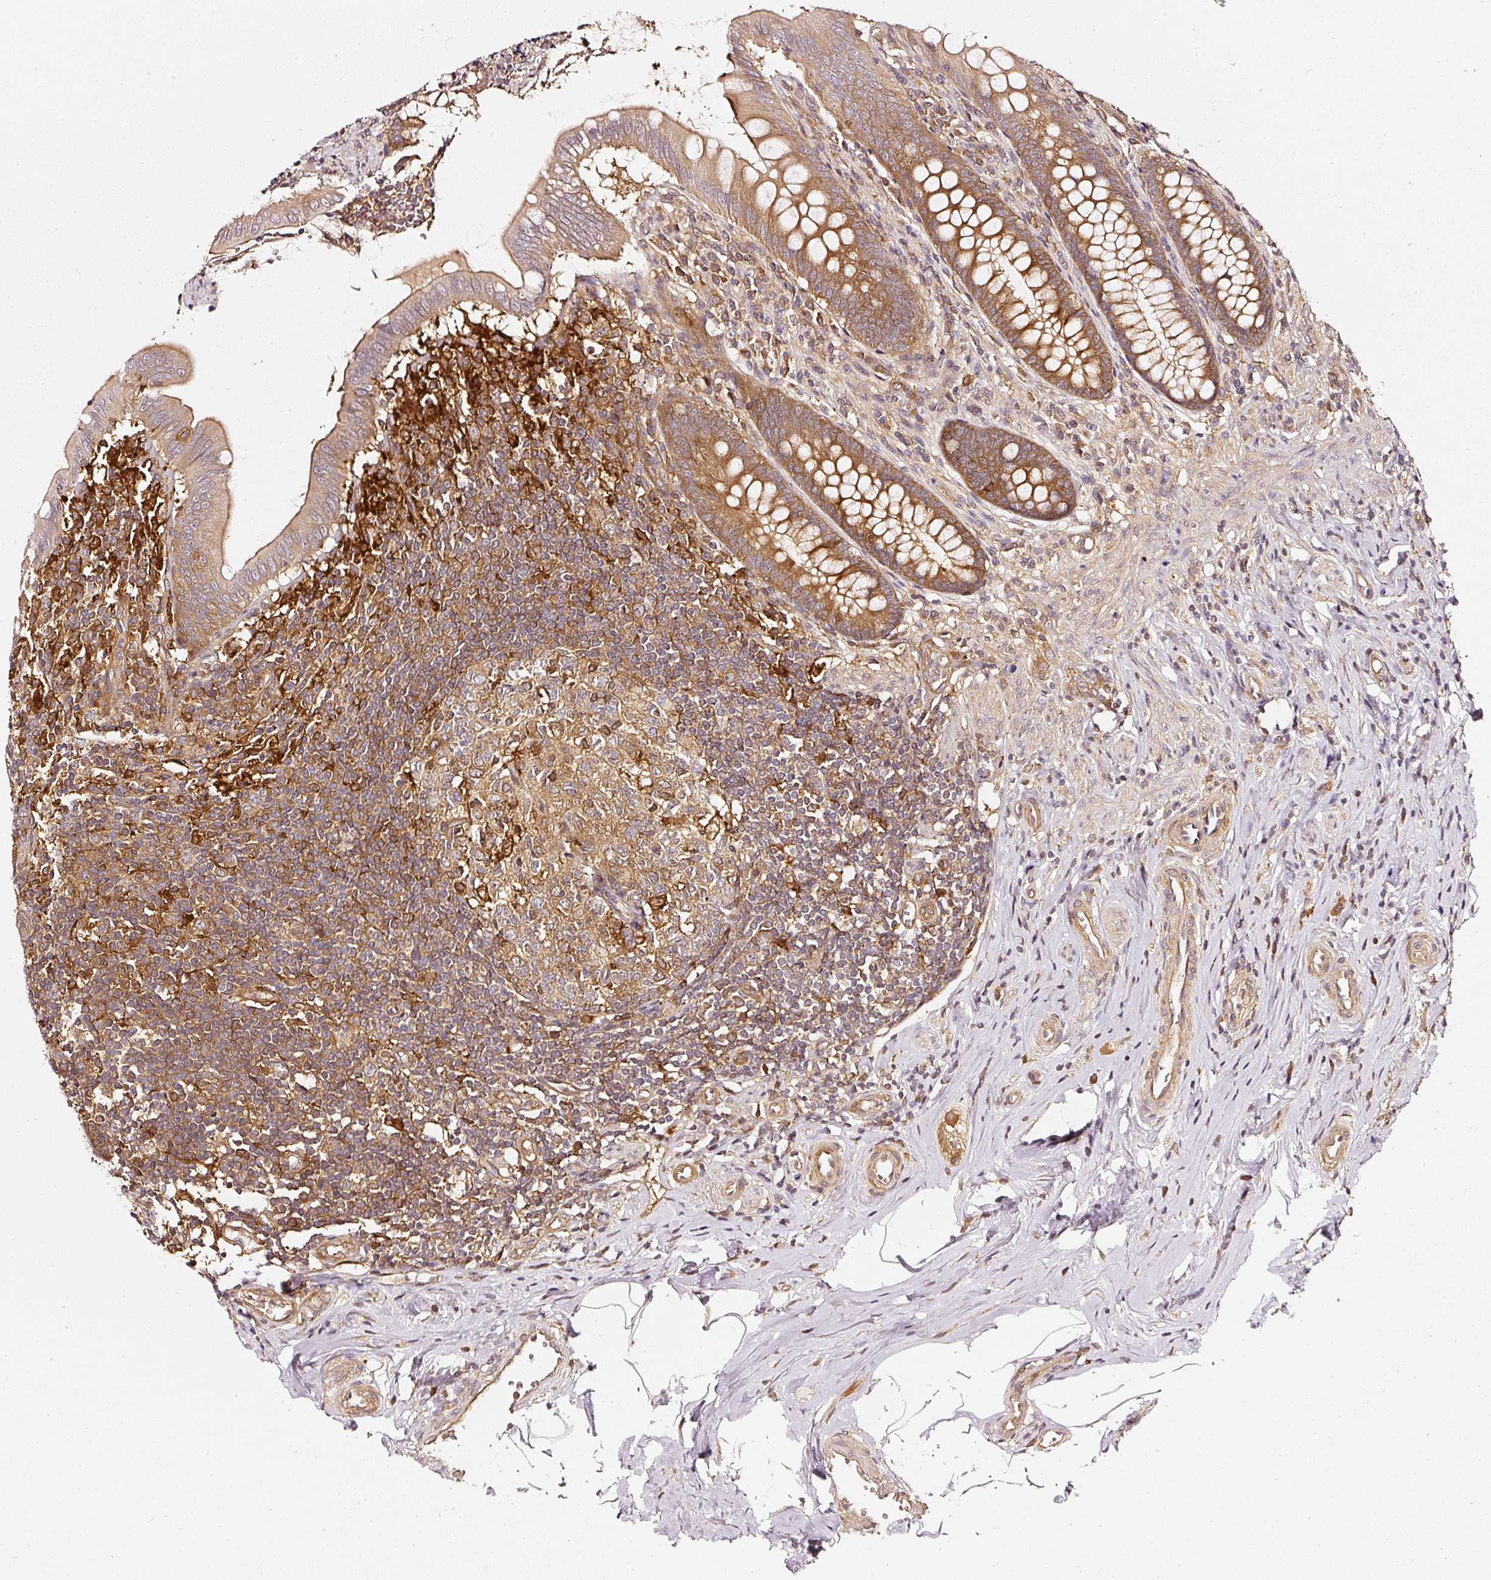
{"staining": {"intensity": "strong", "quantity": ">75%", "location": "cytoplasmic/membranous"}, "tissue": "appendix", "cell_type": "Glandular cells", "image_type": "normal", "snomed": [{"axis": "morphology", "description": "Normal tissue, NOS"}, {"axis": "topography", "description": "Appendix"}], "caption": "Protein positivity by immunohistochemistry shows strong cytoplasmic/membranous expression in about >75% of glandular cells in normal appendix. (DAB IHC with brightfield microscopy, high magnification).", "gene": "ASMTL", "patient": {"sex": "female", "age": 51}}